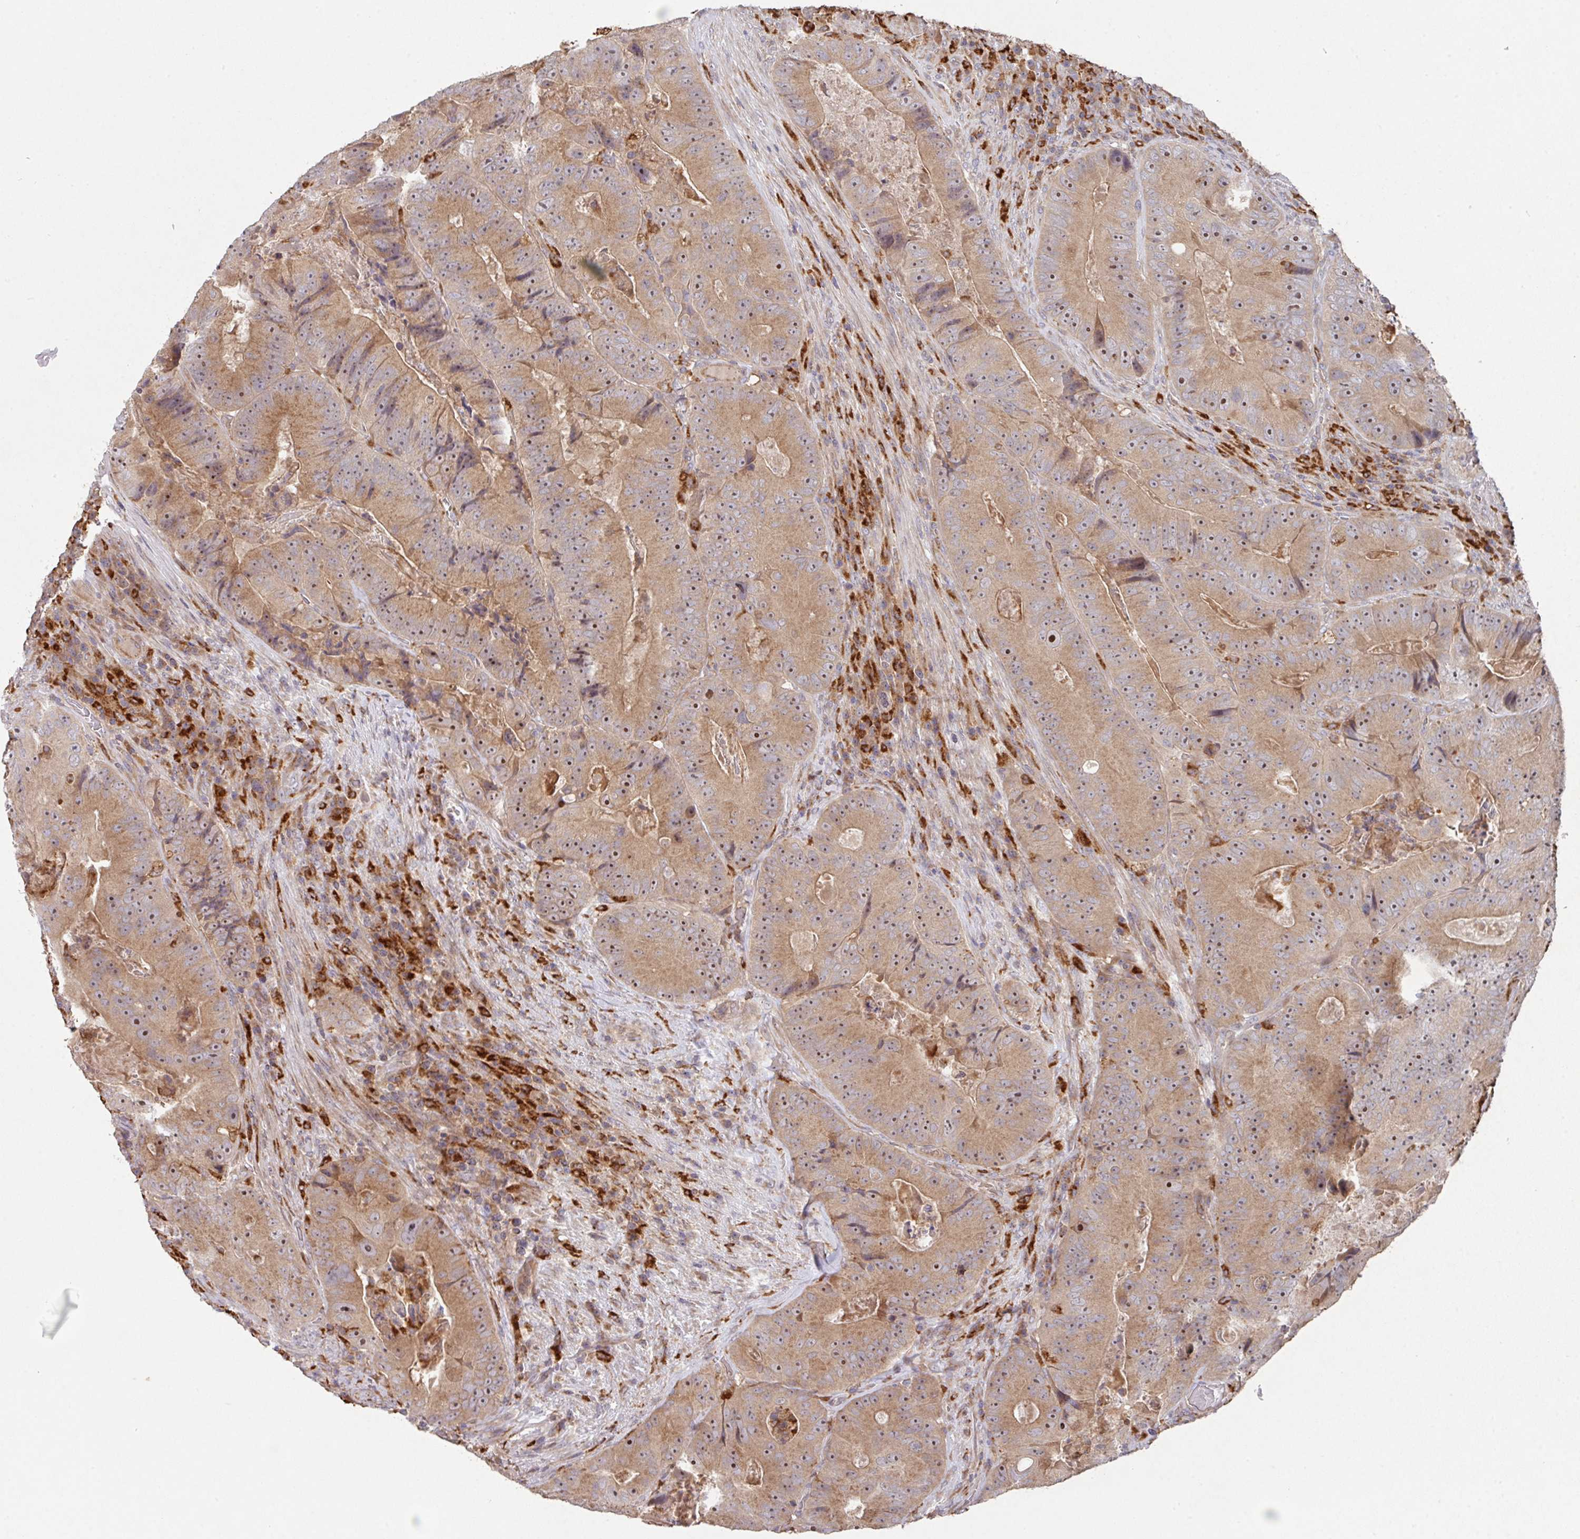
{"staining": {"intensity": "moderate", "quantity": ">75%", "location": "cytoplasmic/membranous,nuclear"}, "tissue": "colorectal cancer", "cell_type": "Tumor cells", "image_type": "cancer", "snomed": [{"axis": "morphology", "description": "Adenocarcinoma, NOS"}, {"axis": "topography", "description": "Colon"}], "caption": "Colorectal cancer stained with IHC shows moderate cytoplasmic/membranous and nuclear expression in approximately >75% of tumor cells. The staining was performed using DAB (3,3'-diaminobenzidine) to visualize the protein expression in brown, while the nuclei were stained in blue with hematoxylin (Magnification: 20x).", "gene": "TRIM14", "patient": {"sex": "female", "age": 86}}